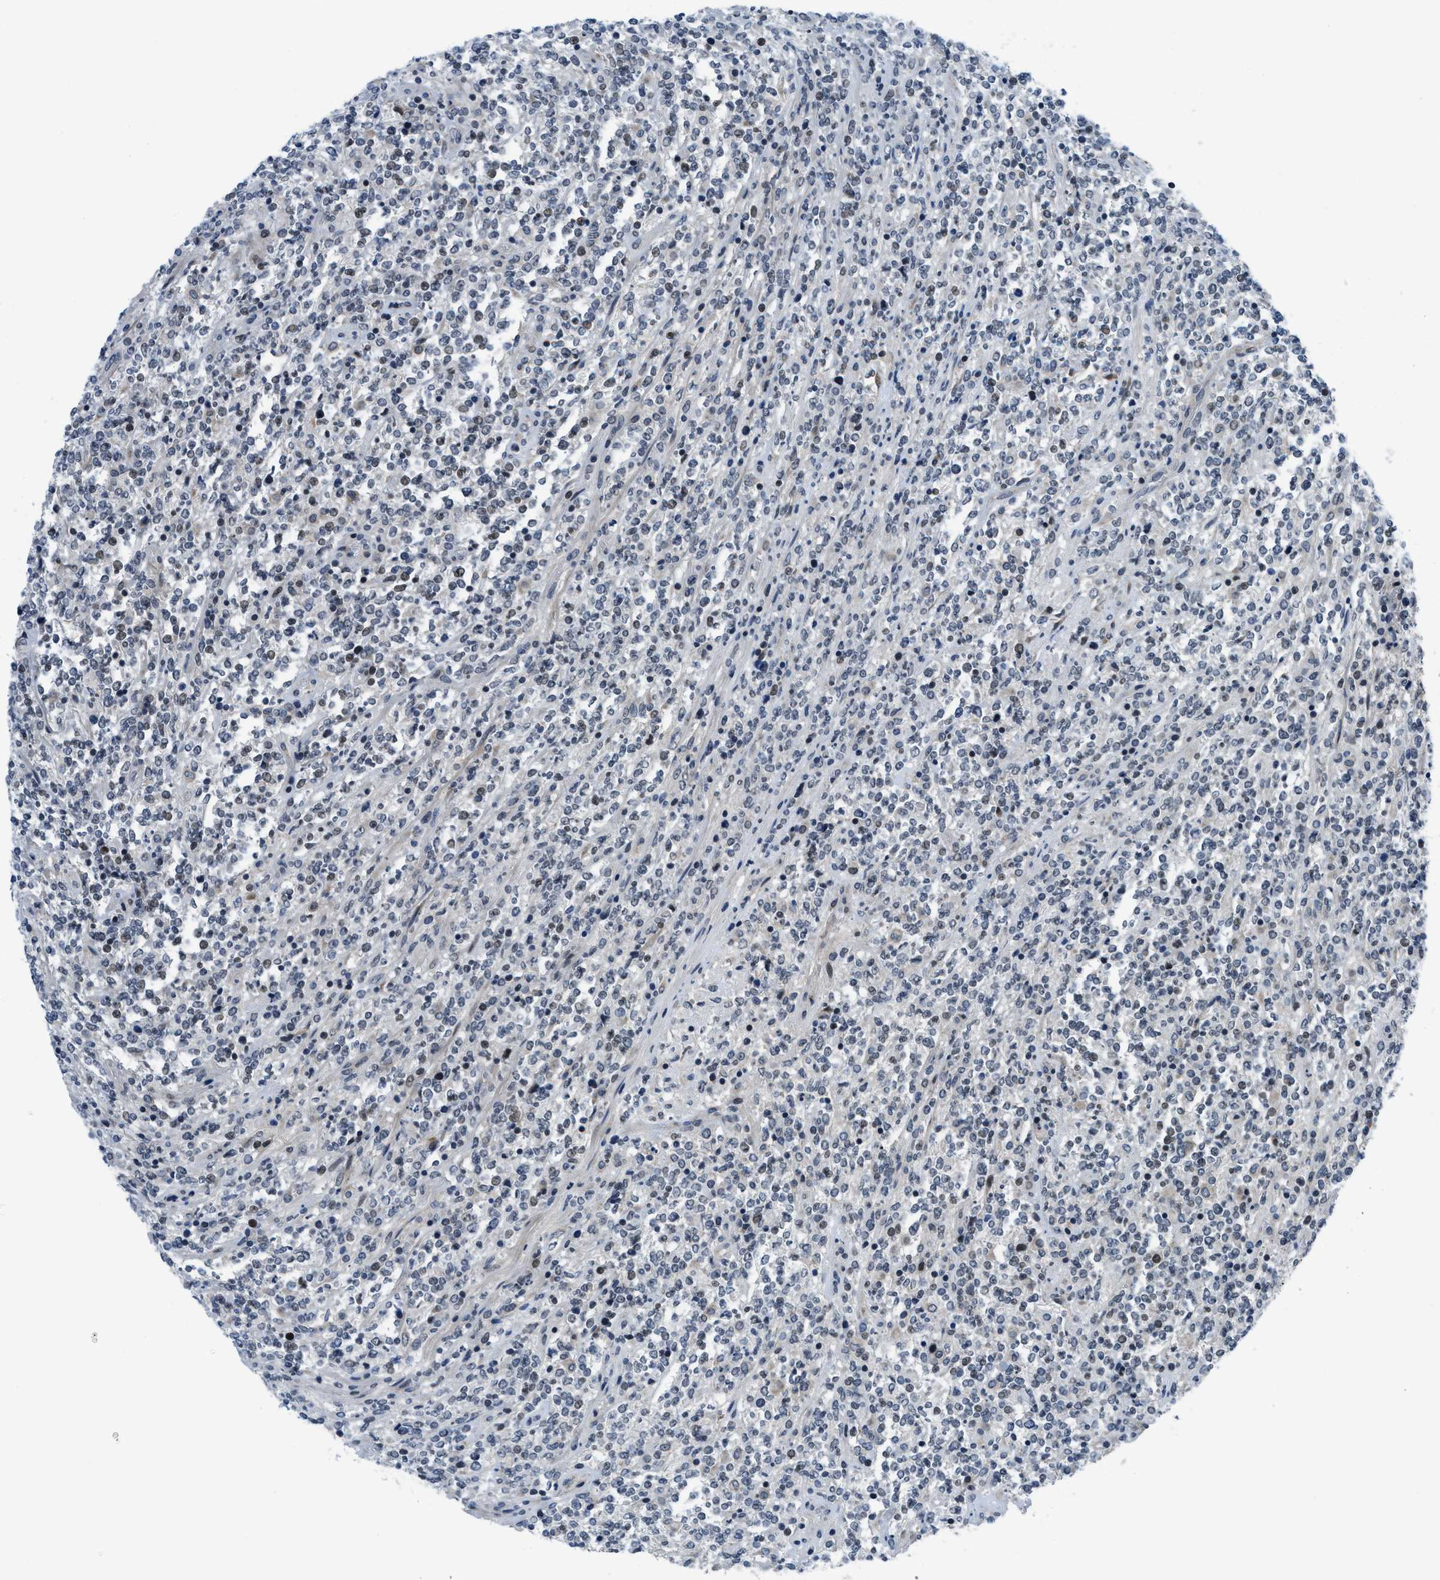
{"staining": {"intensity": "moderate", "quantity": "25%-75%", "location": "nuclear"}, "tissue": "lymphoma", "cell_type": "Tumor cells", "image_type": "cancer", "snomed": [{"axis": "morphology", "description": "Malignant lymphoma, non-Hodgkin's type, High grade"}, {"axis": "topography", "description": "Soft tissue"}], "caption": "Immunohistochemical staining of human high-grade malignant lymphoma, non-Hodgkin's type exhibits medium levels of moderate nuclear protein expression in about 25%-75% of tumor cells.", "gene": "SETD5", "patient": {"sex": "male", "age": 18}}